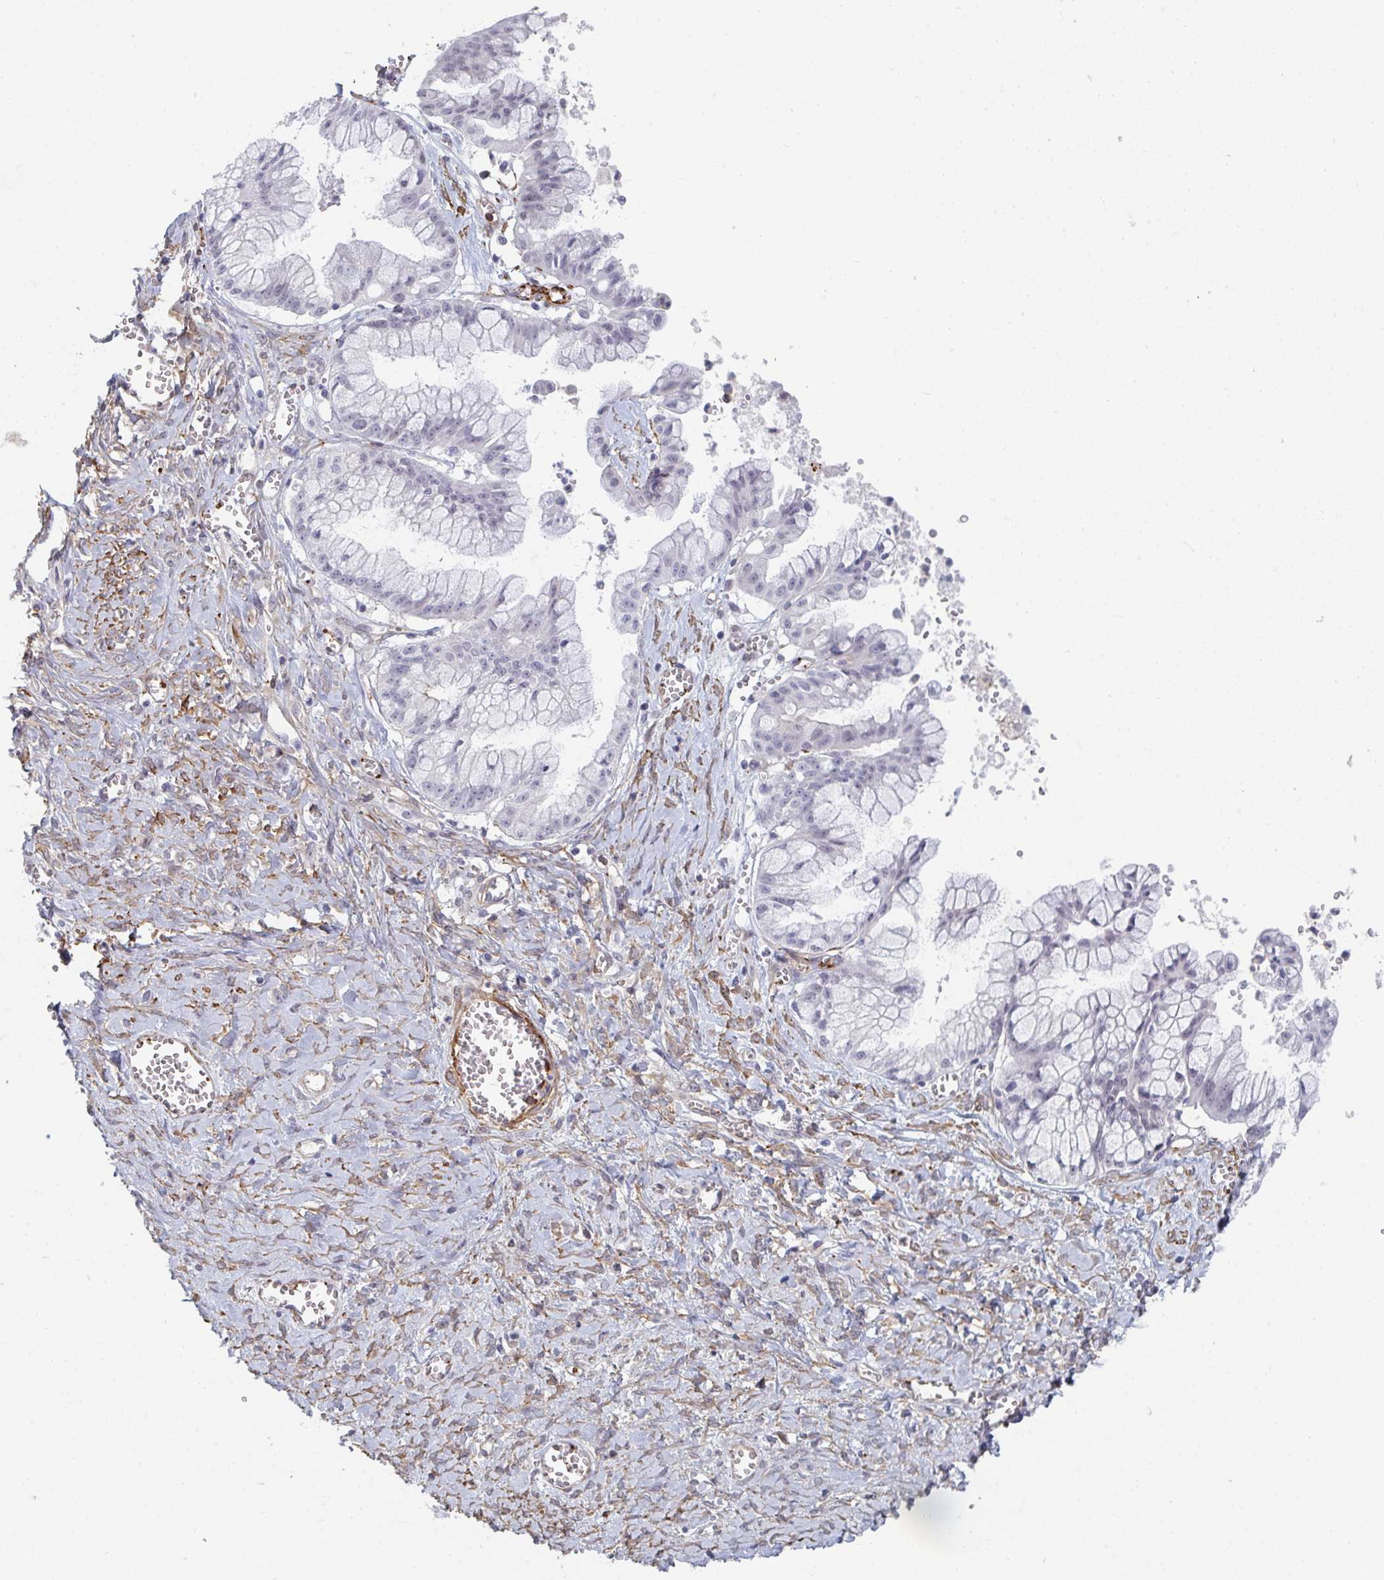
{"staining": {"intensity": "negative", "quantity": "none", "location": "none"}, "tissue": "ovarian cancer", "cell_type": "Tumor cells", "image_type": "cancer", "snomed": [{"axis": "morphology", "description": "Cystadenocarcinoma, mucinous, NOS"}, {"axis": "topography", "description": "Ovary"}], "caption": "High magnification brightfield microscopy of ovarian cancer (mucinous cystadenocarcinoma) stained with DAB (brown) and counterstained with hematoxylin (blue): tumor cells show no significant expression. Nuclei are stained in blue.", "gene": "NEURL4", "patient": {"sex": "female", "age": 70}}